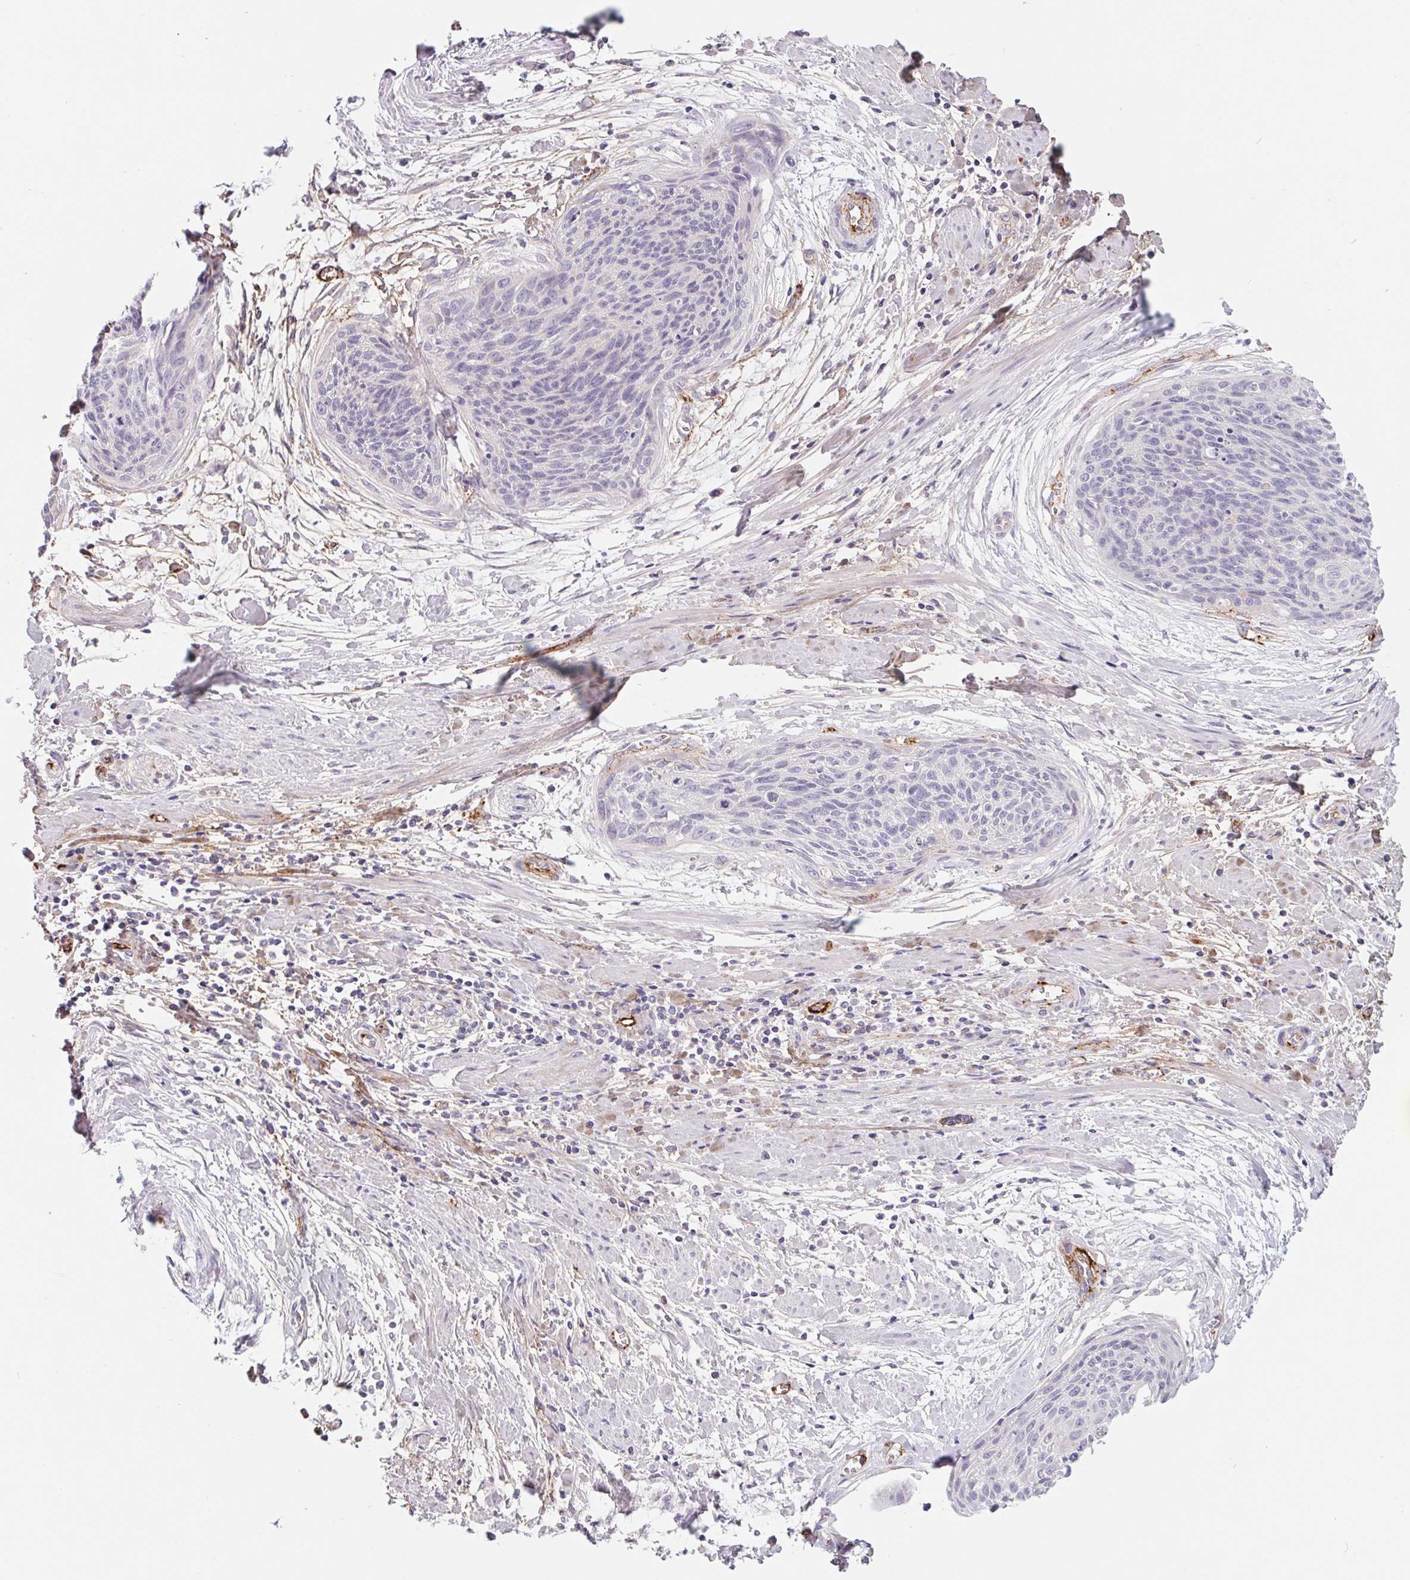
{"staining": {"intensity": "negative", "quantity": "none", "location": "none"}, "tissue": "cervical cancer", "cell_type": "Tumor cells", "image_type": "cancer", "snomed": [{"axis": "morphology", "description": "Squamous cell carcinoma, NOS"}, {"axis": "topography", "description": "Cervix"}], "caption": "DAB (3,3'-diaminobenzidine) immunohistochemical staining of cervical squamous cell carcinoma shows no significant expression in tumor cells. (DAB immunohistochemistry, high magnification).", "gene": "LPA", "patient": {"sex": "female", "age": 55}}